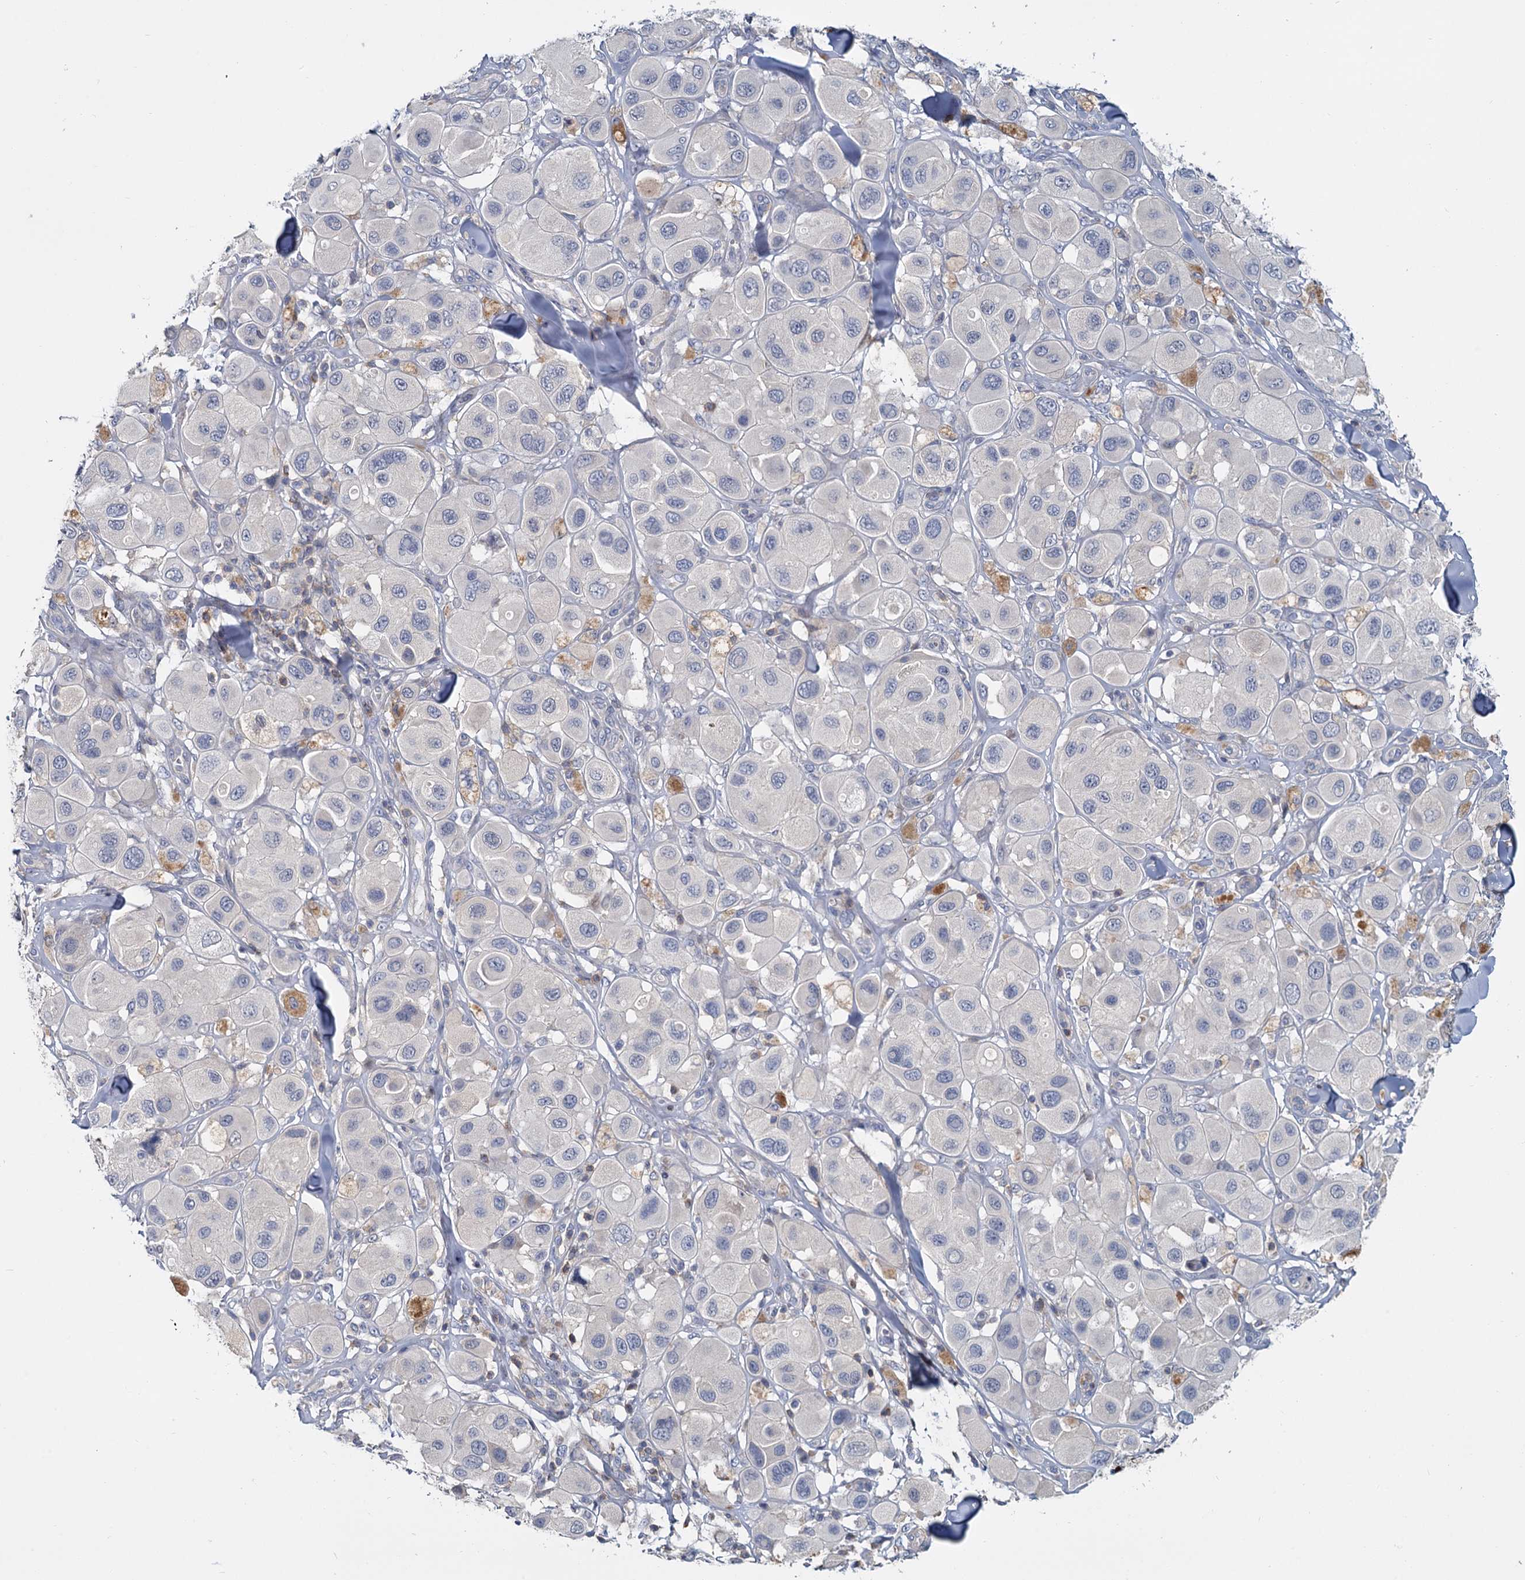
{"staining": {"intensity": "negative", "quantity": "none", "location": "none"}, "tissue": "melanoma", "cell_type": "Tumor cells", "image_type": "cancer", "snomed": [{"axis": "morphology", "description": "Malignant melanoma, Metastatic site"}, {"axis": "topography", "description": "Skin"}], "caption": "Immunohistochemical staining of human malignant melanoma (metastatic site) demonstrates no significant positivity in tumor cells. (DAB immunohistochemistry with hematoxylin counter stain).", "gene": "ACSM3", "patient": {"sex": "male", "age": 41}}